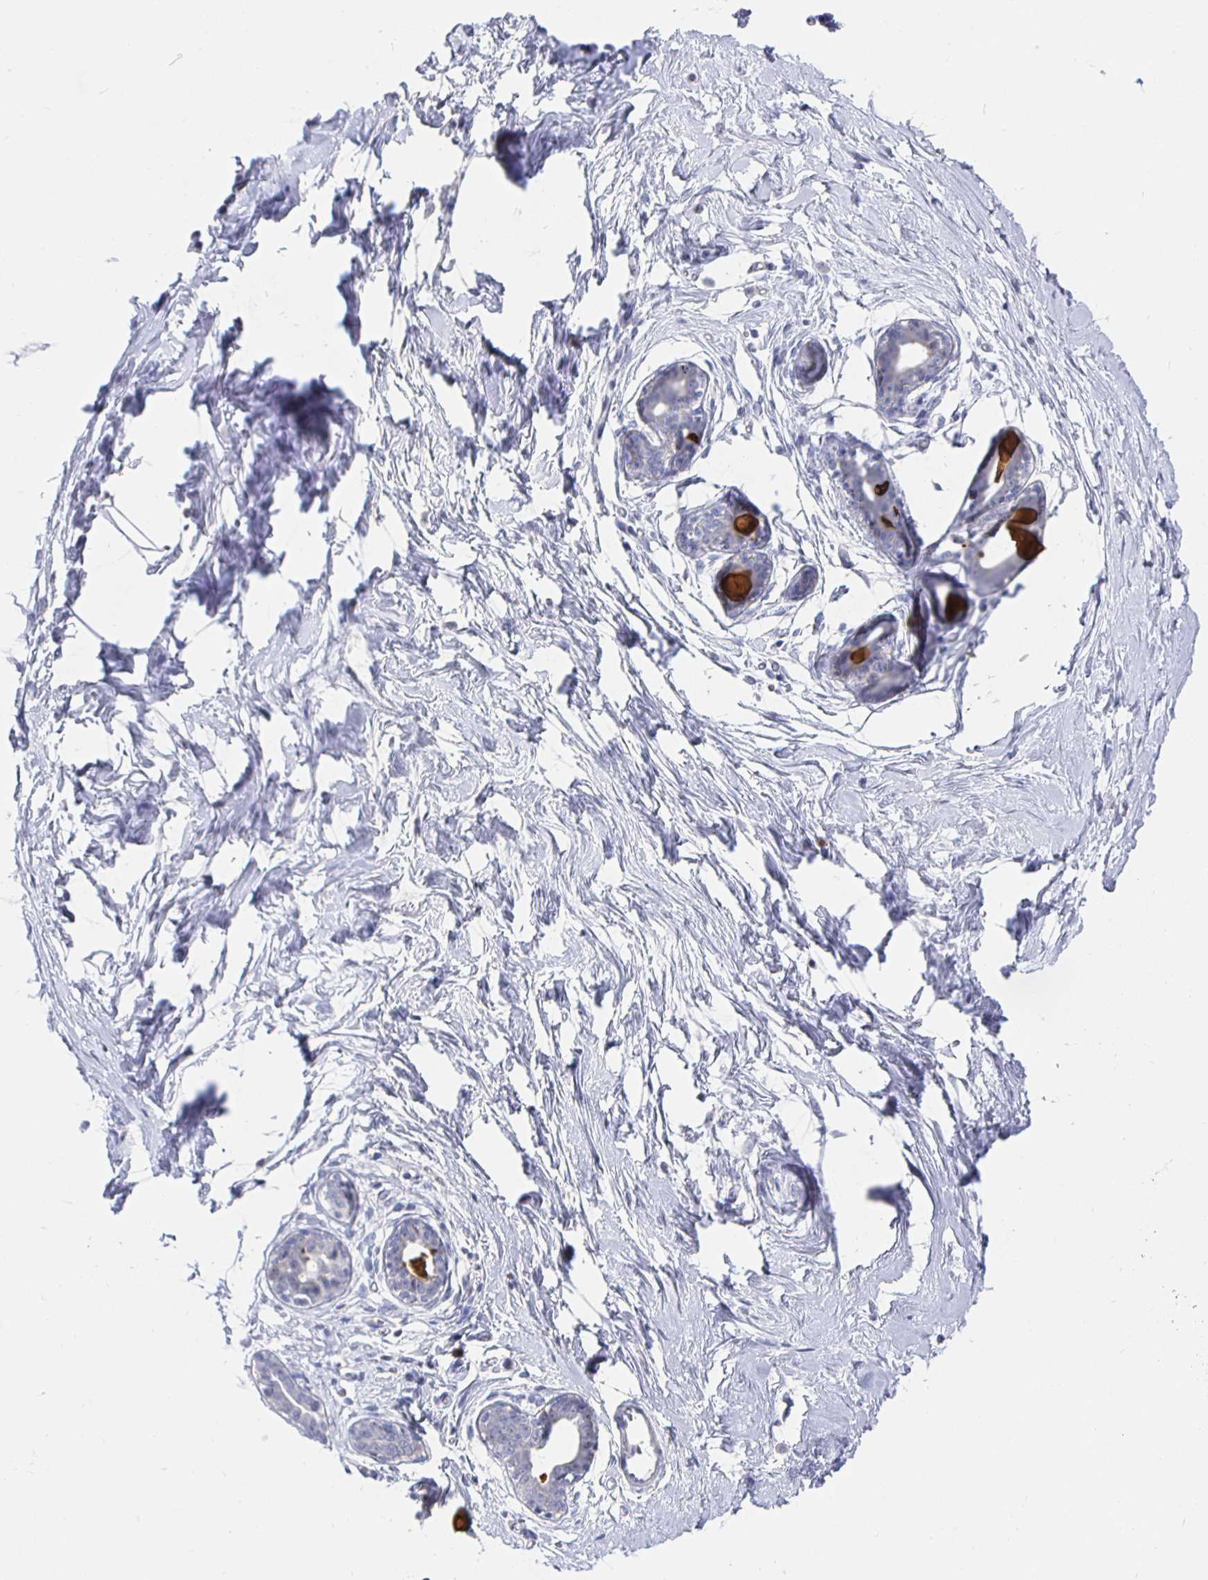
{"staining": {"intensity": "negative", "quantity": "none", "location": "none"}, "tissue": "breast", "cell_type": "Adipocytes", "image_type": "normal", "snomed": [{"axis": "morphology", "description": "Normal tissue, NOS"}, {"axis": "topography", "description": "Breast"}], "caption": "This histopathology image is of unremarkable breast stained with immunohistochemistry (IHC) to label a protein in brown with the nuclei are counter-stained blue. There is no expression in adipocytes. (Stains: DAB IHC with hematoxylin counter stain, Microscopy: brightfield microscopy at high magnification).", "gene": "LRRC23", "patient": {"sex": "female", "age": 45}}